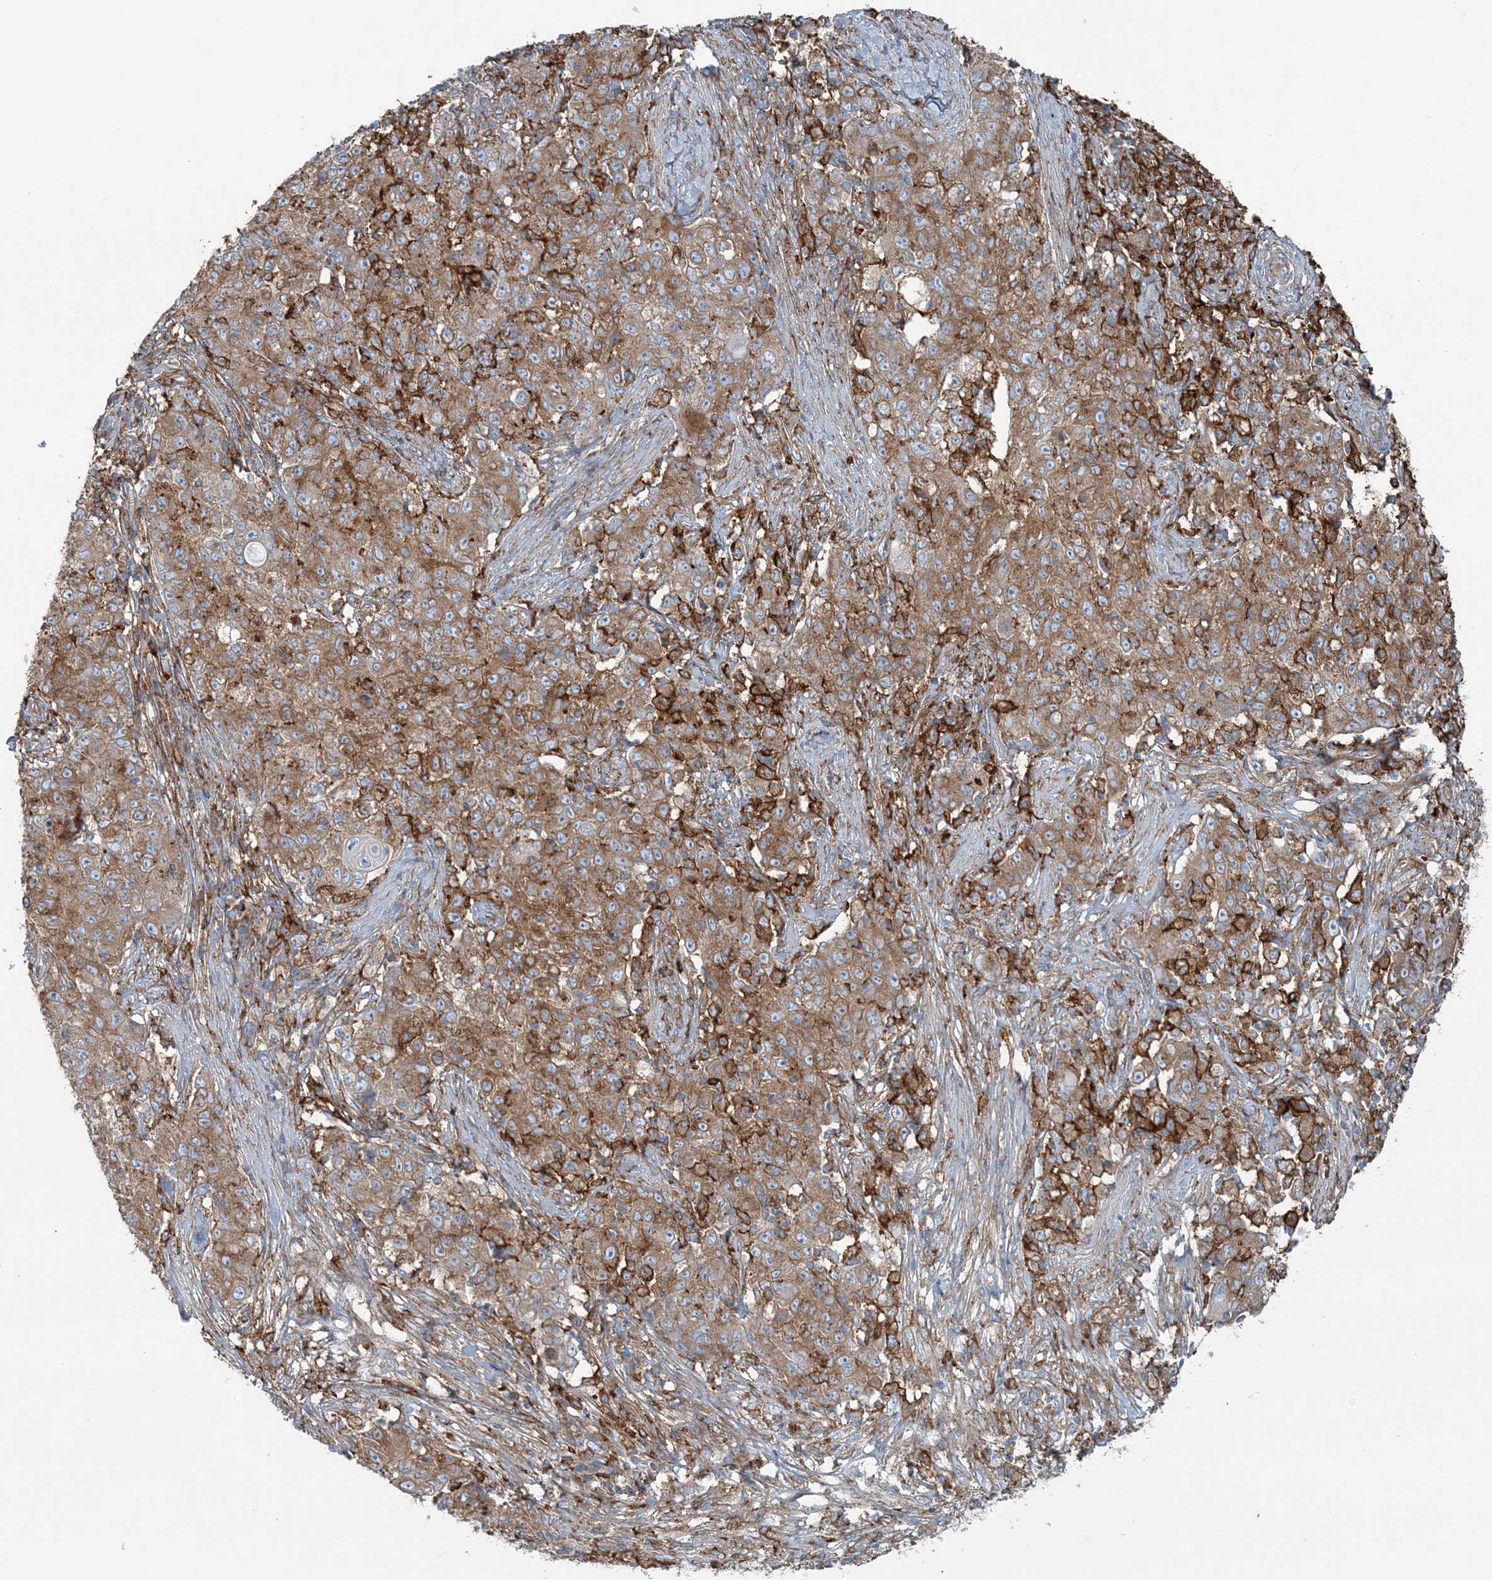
{"staining": {"intensity": "moderate", "quantity": ">75%", "location": "cytoplasmic/membranous"}, "tissue": "ovarian cancer", "cell_type": "Tumor cells", "image_type": "cancer", "snomed": [{"axis": "morphology", "description": "Carcinoma, endometroid"}, {"axis": "topography", "description": "Ovary"}], "caption": "Immunohistochemical staining of ovarian cancer exhibits medium levels of moderate cytoplasmic/membranous protein staining in approximately >75% of tumor cells.", "gene": "SNX2", "patient": {"sex": "female", "age": 42}}